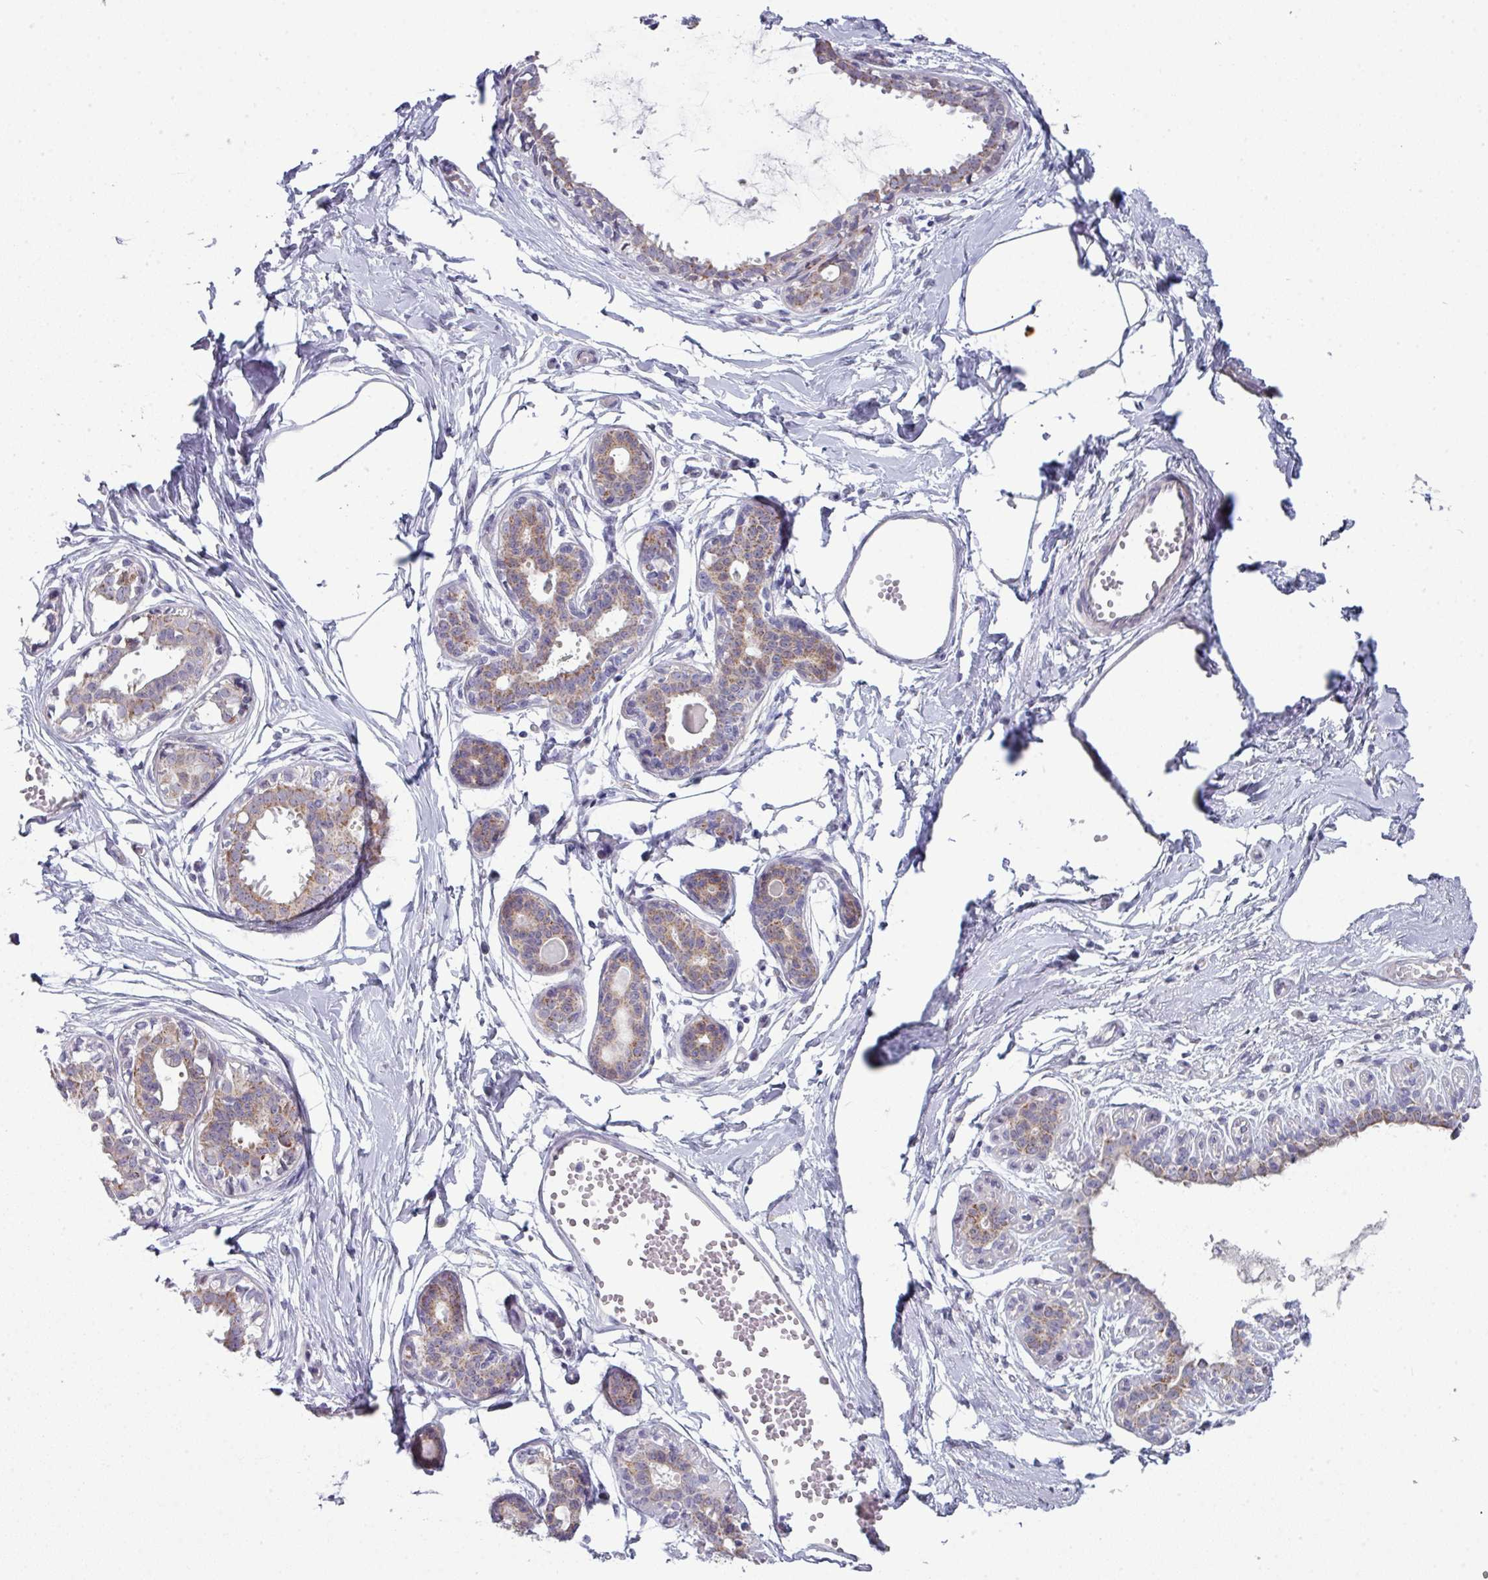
{"staining": {"intensity": "negative", "quantity": "none", "location": "none"}, "tissue": "breast", "cell_type": "Adipocytes", "image_type": "normal", "snomed": [{"axis": "morphology", "description": "Normal tissue, NOS"}, {"axis": "topography", "description": "Breast"}], "caption": "Immunohistochemistry histopathology image of benign breast: human breast stained with DAB demonstrates no significant protein staining in adipocytes. (Brightfield microscopy of DAB (3,3'-diaminobenzidine) immunohistochemistry at high magnification).", "gene": "ZNF615", "patient": {"sex": "female", "age": 45}}